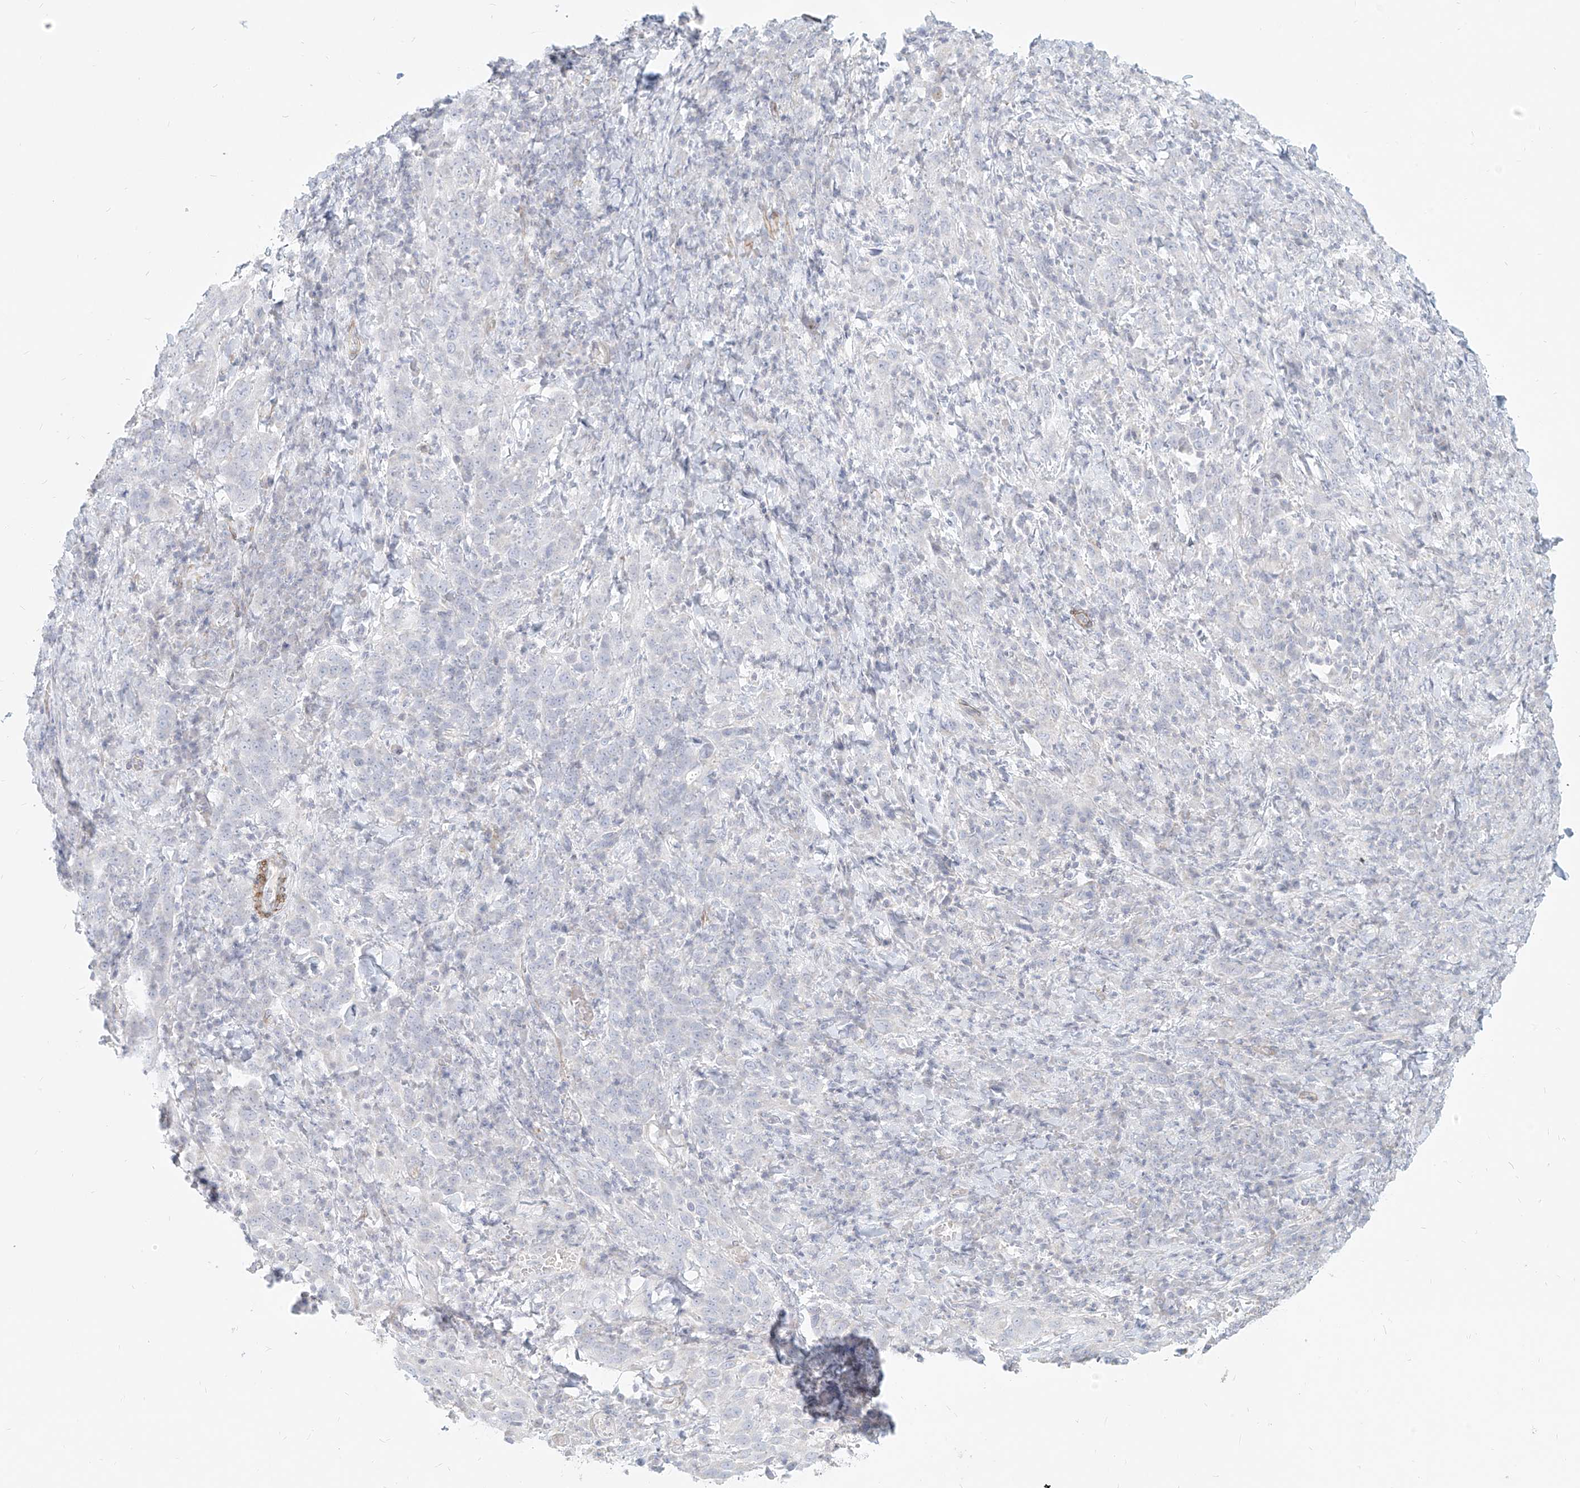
{"staining": {"intensity": "negative", "quantity": "none", "location": "none"}, "tissue": "cervical cancer", "cell_type": "Tumor cells", "image_type": "cancer", "snomed": [{"axis": "morphology", "description": "Squamous cell carcinoma, NOS"}, {"axis": "topography", "description": "Cervix"}], "caption": "Immunohistochemical staining of human cervical squamous cell carcinoma exhibits no significant staining in tumor cells.", "gene": "ITPKB", "patient": {"sex": "female", "age": 46}}